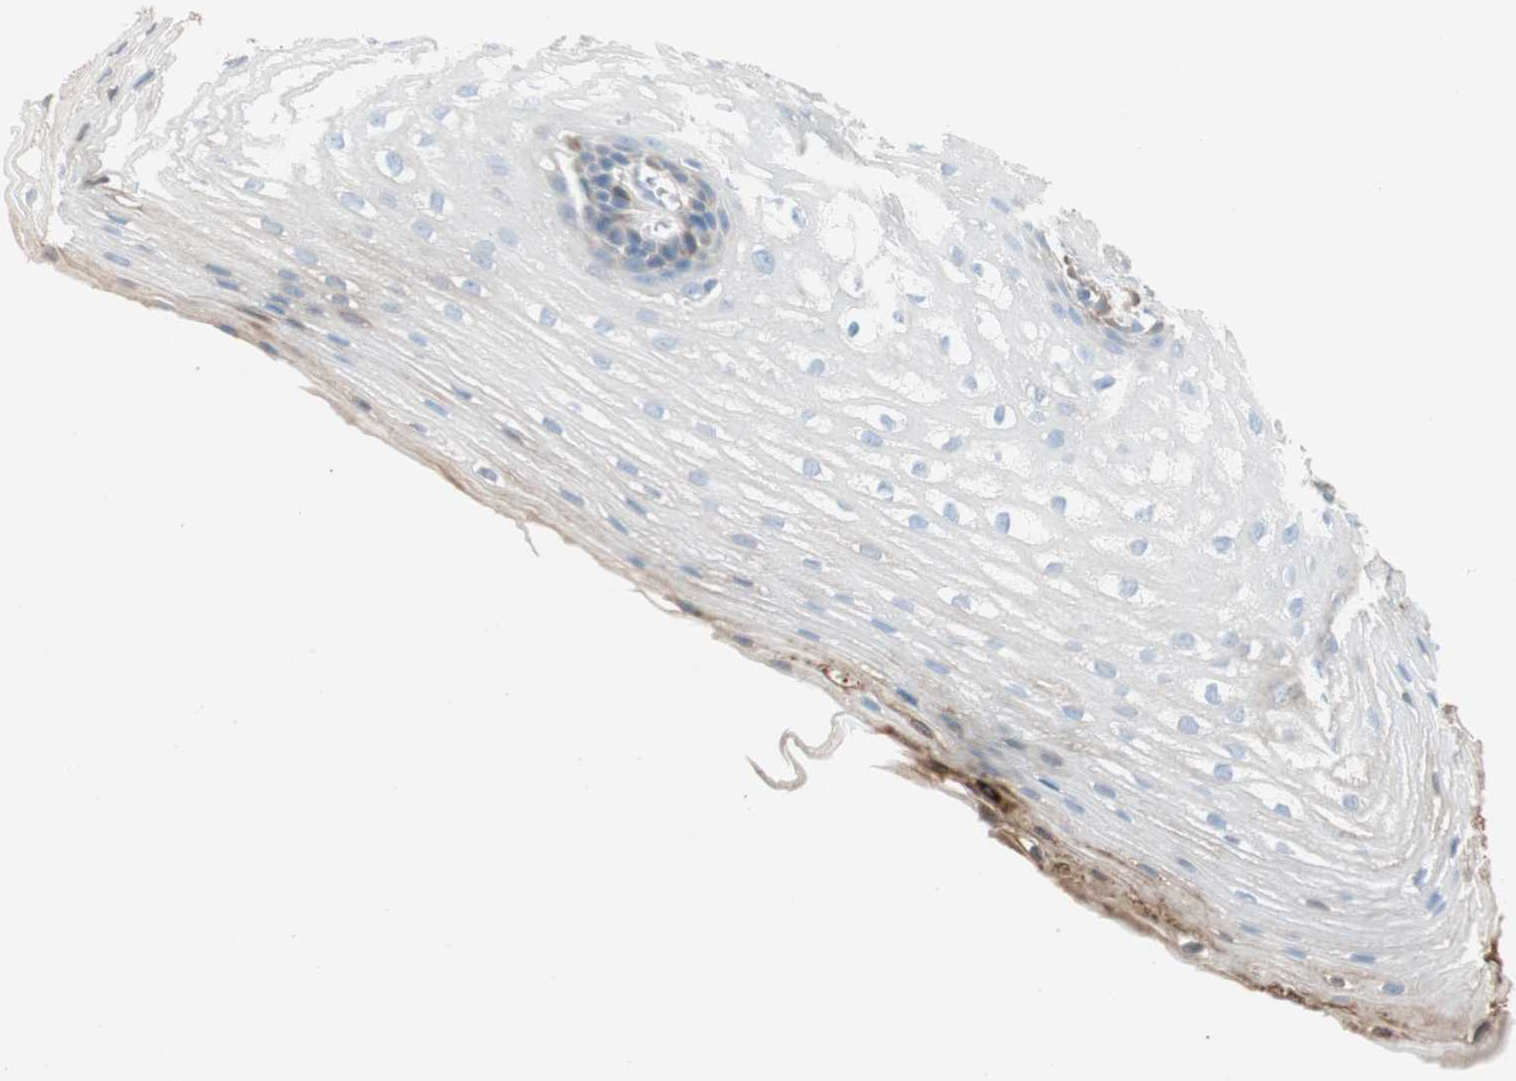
{"staining": {"intensity": "weak", "quantity": "<25%", "location": "cytoplasmic/membranous"}, "tissue": "esophagus", "cell_type": "Squamous epithelial cells", "image_type": "normal", "snomed": [{"axis": "morphology", "description": "Normal tissue, NOS"}, {"axis": "topography", "description": "Esophagus"}], "caption": "Micrograph shows no protein expression in squamous epithelial cells of normal esophagus.", "gene": "GLUL", "patient": {"sex": "male", "age": 48}}